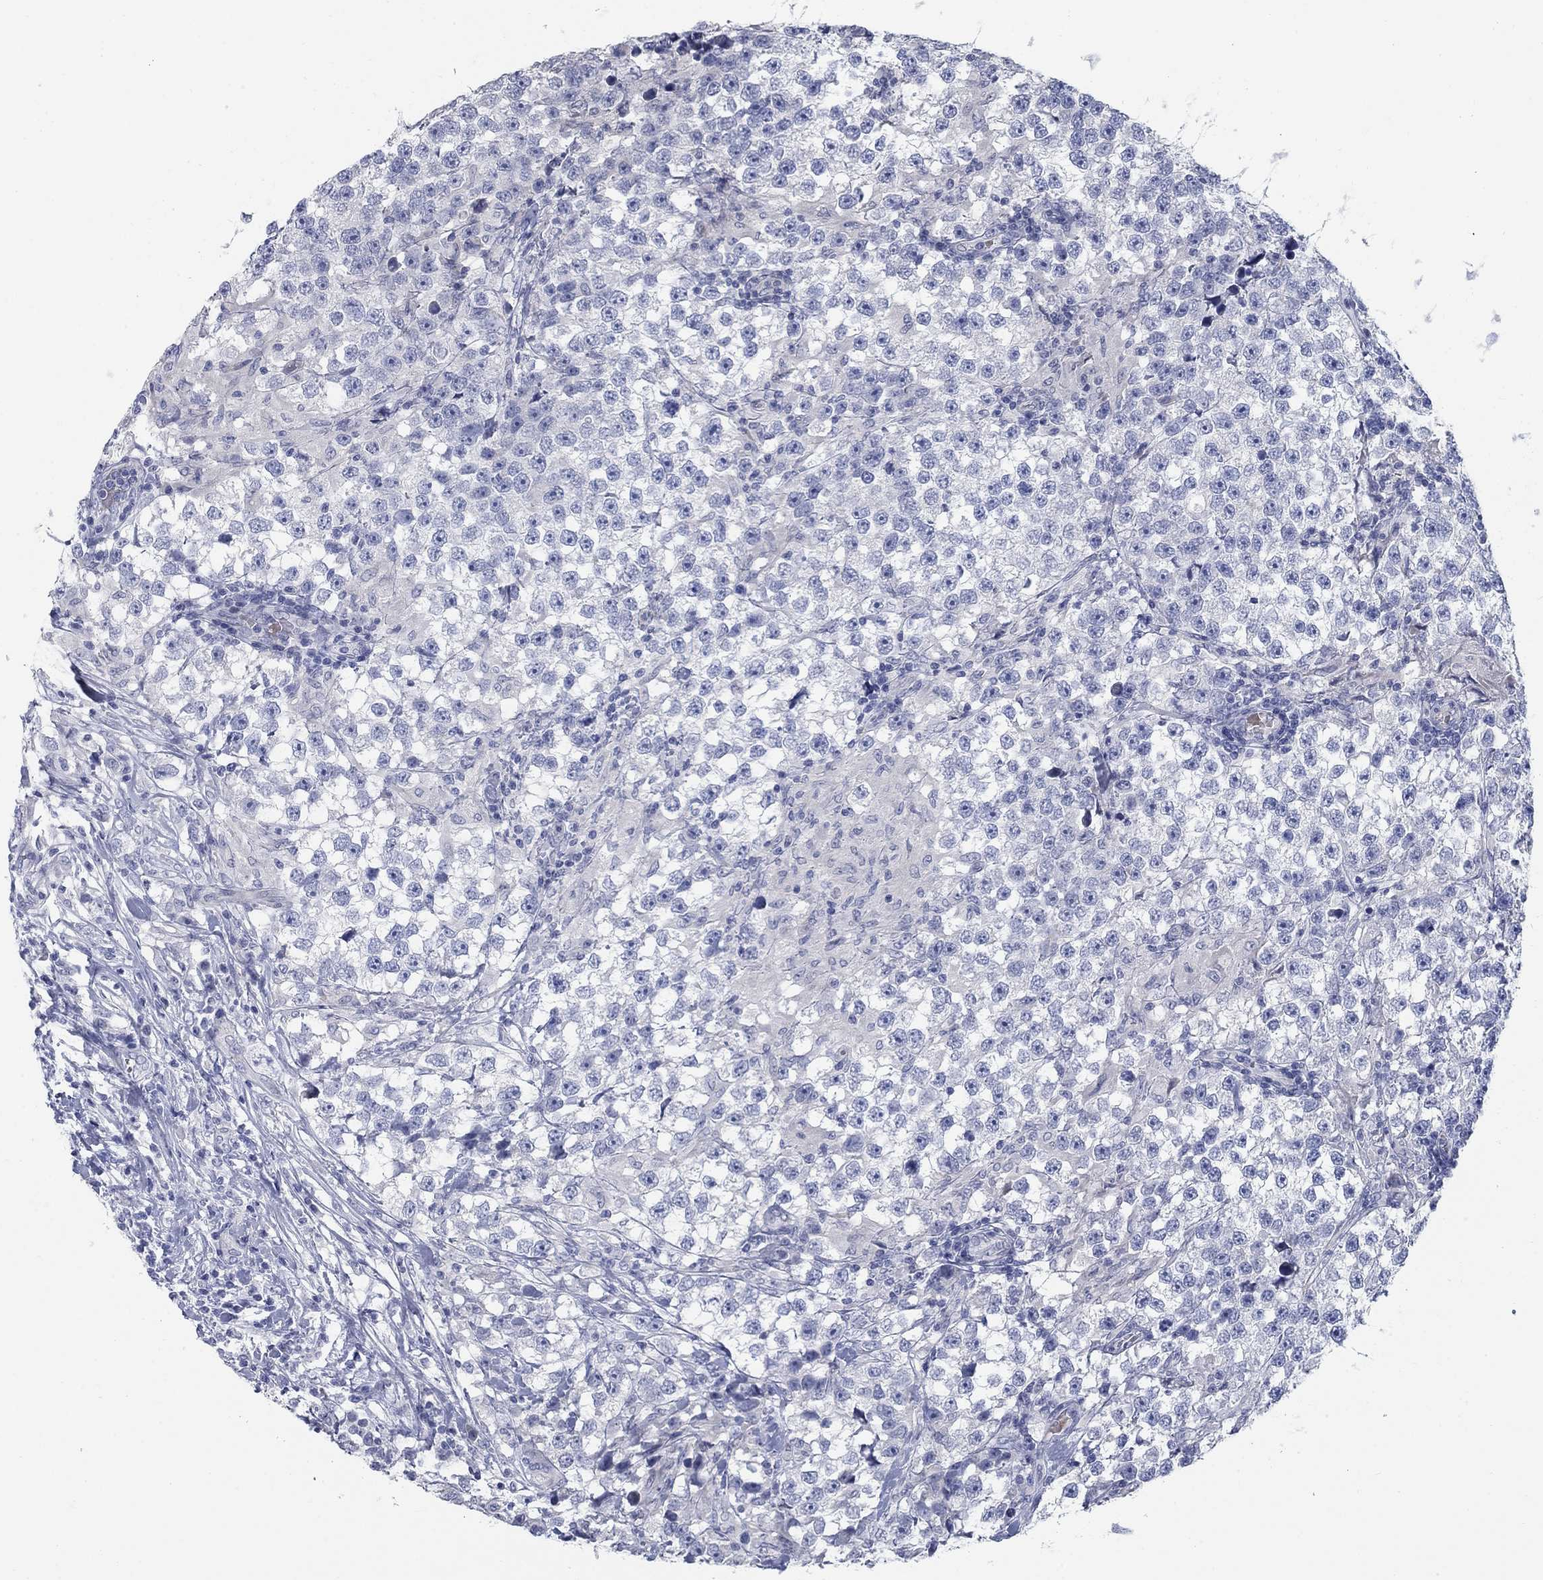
{"staining": {"intensity": "negative", "quantity": "none", "location": "none"}, "tissue": "testis cancer", "cell_type": "Tumor cells", "image_type": "cancer", "snomed": [{"axis": "morphology", "description": "Seminoma, NOS"}, {"axis": "topography", "description": "Testis"}], "caption": "This image is of seminoma (testis) stained with immunohistochemistry to label a protein in brown with the nuclei are counter-stained blue. There is no staining in tumor cells.", "gene": "DNER", "patient": {"sex": "male", "age": 46}}